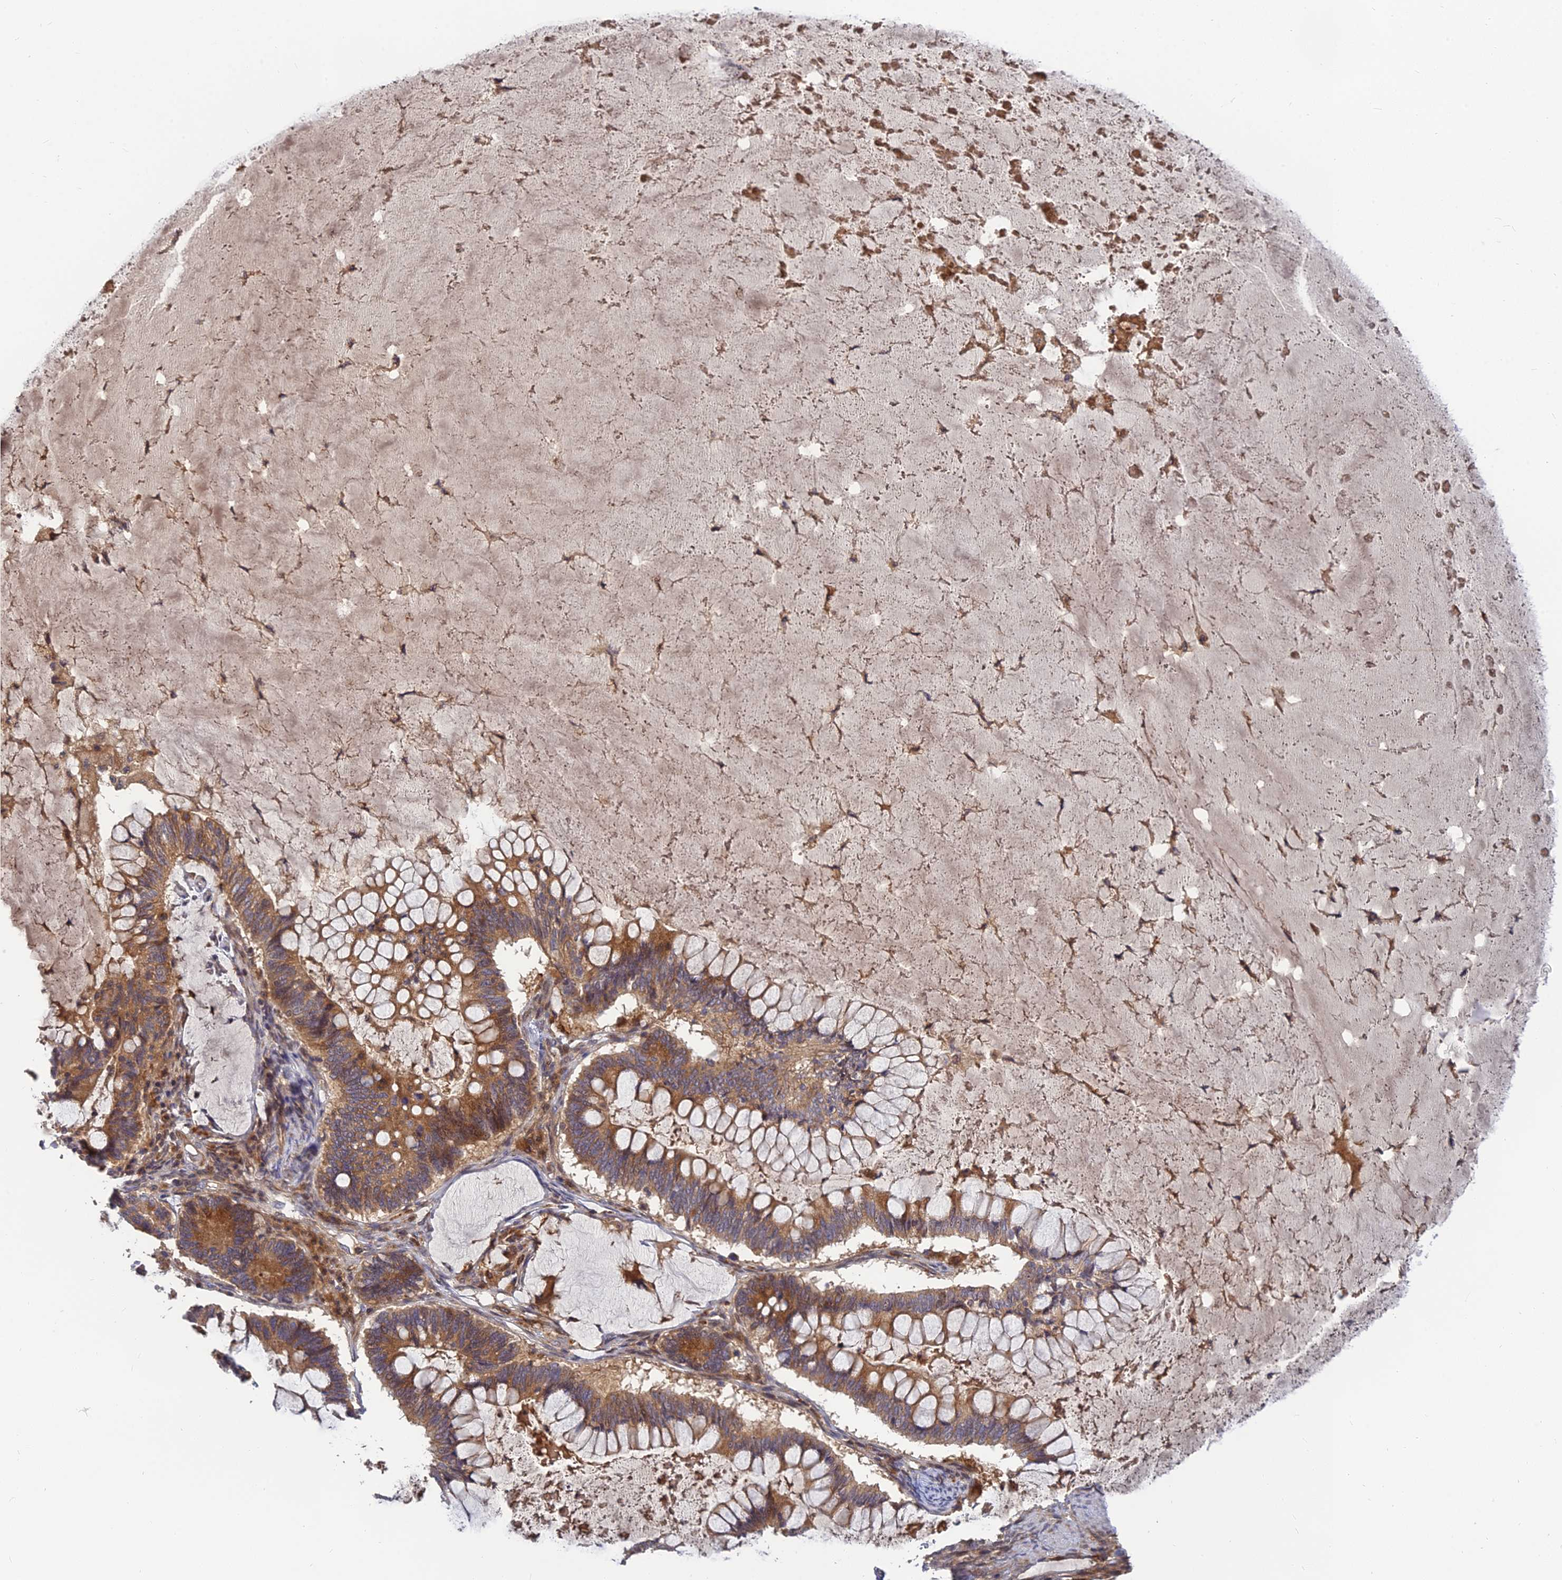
{"staining": {"intensity": "moderate", "quantity": "25%-75%", "location": "cytoplasmic/membranous"}, "tissue": "ovarian cancer", "cell_type": "Tumor cells", "image_type": "cancer", "snomed": [{"axis": "morphology", "description": "Cystadenocarcinoma, mucinous, NOS"}, {"axis": "topography", "description": "Ovary"}], "caption": "DAB (3,3'-diaminobenzidine) immunohistochemical staining of human ovarian cancer displays moderate cytoplasmic/membranous protein expression in approximately 25%-75% of tumor cells. (DAB (3,3'-diaminobenzidine) = brown stain, brightfield microscopy at high magnification).", "gene": "FAM151B", "patient": {"sex": "female", "age": 61}}